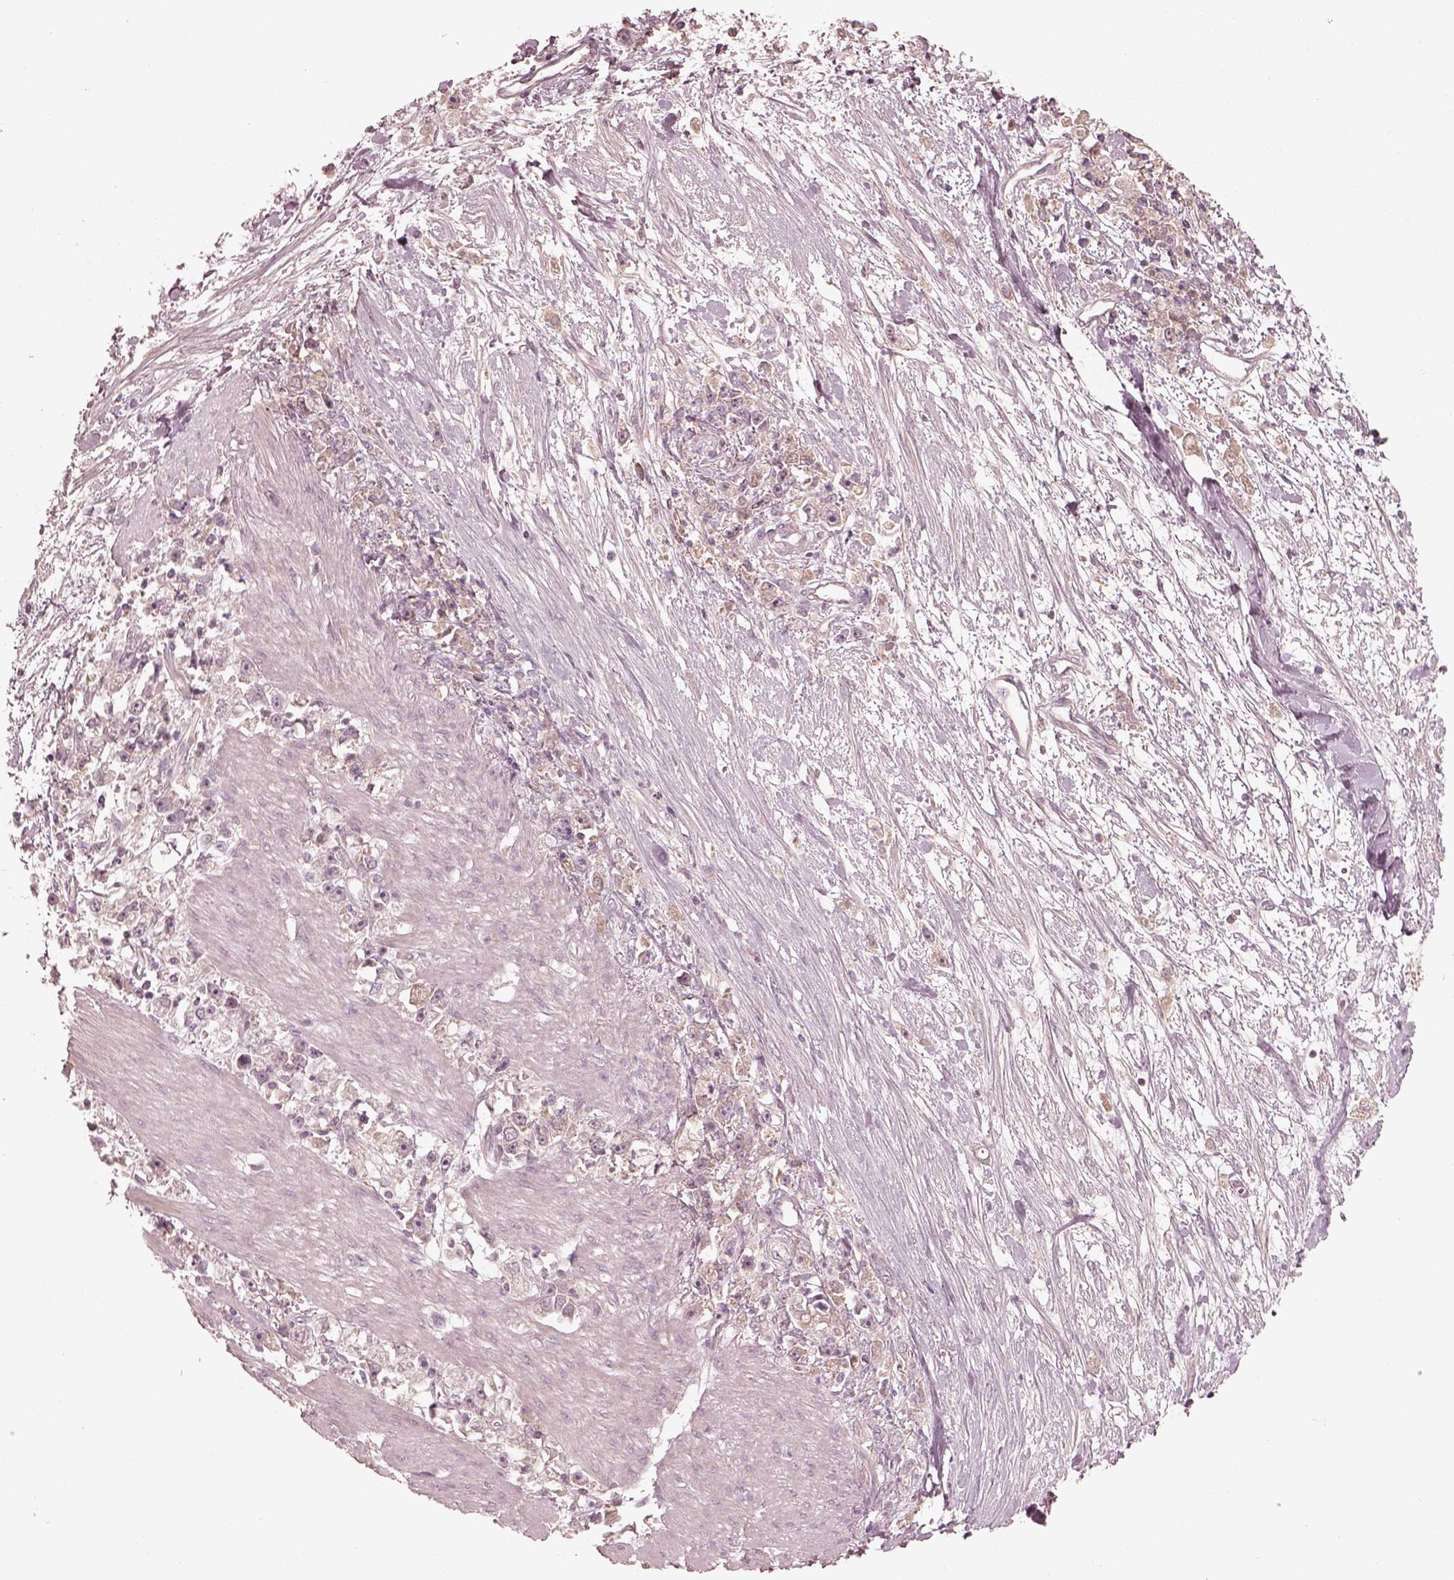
{"staining": {"intensity": "negative", "quantity": "none", "location": "none"}, "tissue": "stomach cancer", "cell_type": "Tumor cells", "image_type": "cancer", "snomed": [{"axis": "morphology", "description": "Adenocarcinoma, NOS"}, {"axis": "topography", "description": "Stomach"}], "caption": "Image shows no significant protein positivity in tumor cells of stomach adenocarcinoma.", "gene": "VWA5B1", "patient": {"sex": "female", "age": 59}}